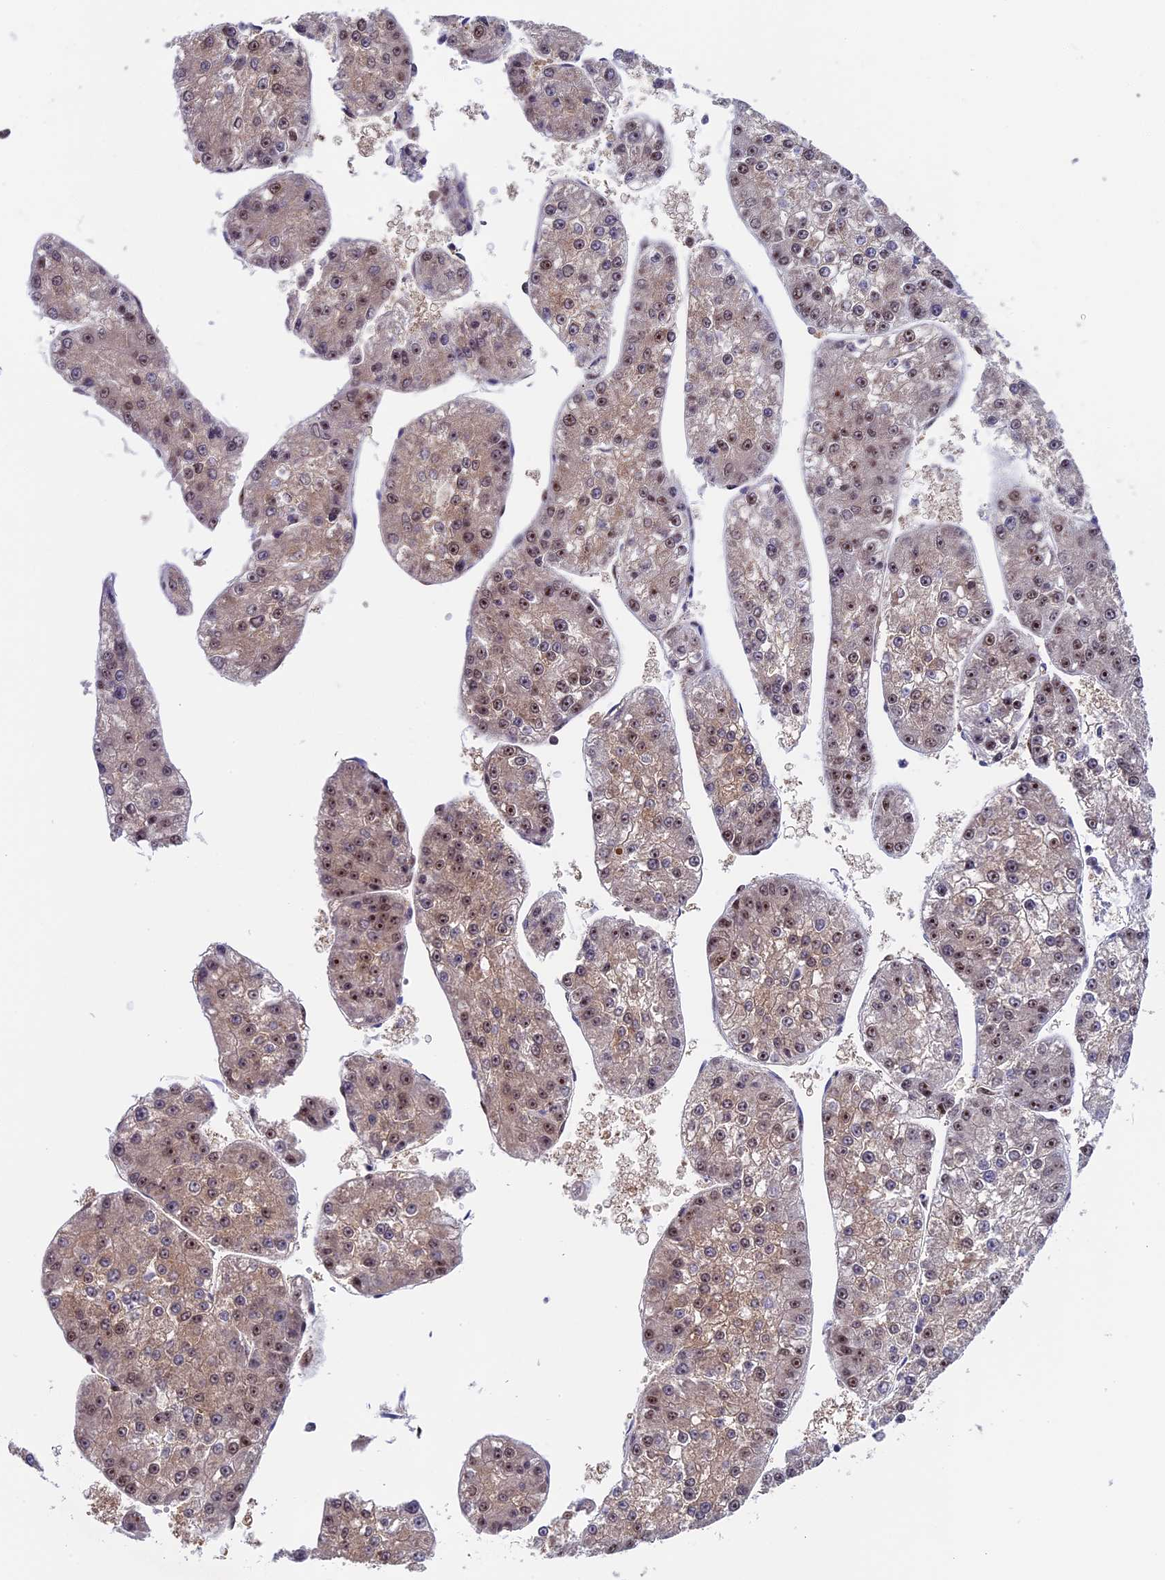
{"staining": {"intensity": "weak", "quantity": ">75%", "location": "cytoplasmic/membranous,nuclear"}, "tissue": "liver cancer", "cell_type": "Tumor cells", "image_type": "cancer", "snomed": [{"axis": "morphology", "description": "Carcinoma, Hepatocellular, NOS"}, {"axis": "topography", "description": "Liver"}], "caption": "About >75% of tumor cells in human liver cancer display weak cytoplasmic/membranous and nuclear protein expression as visualized by brown immunohistochemical staining.", "gene": "CCDC86", "patient": {"sex": "female", "age": 73}}